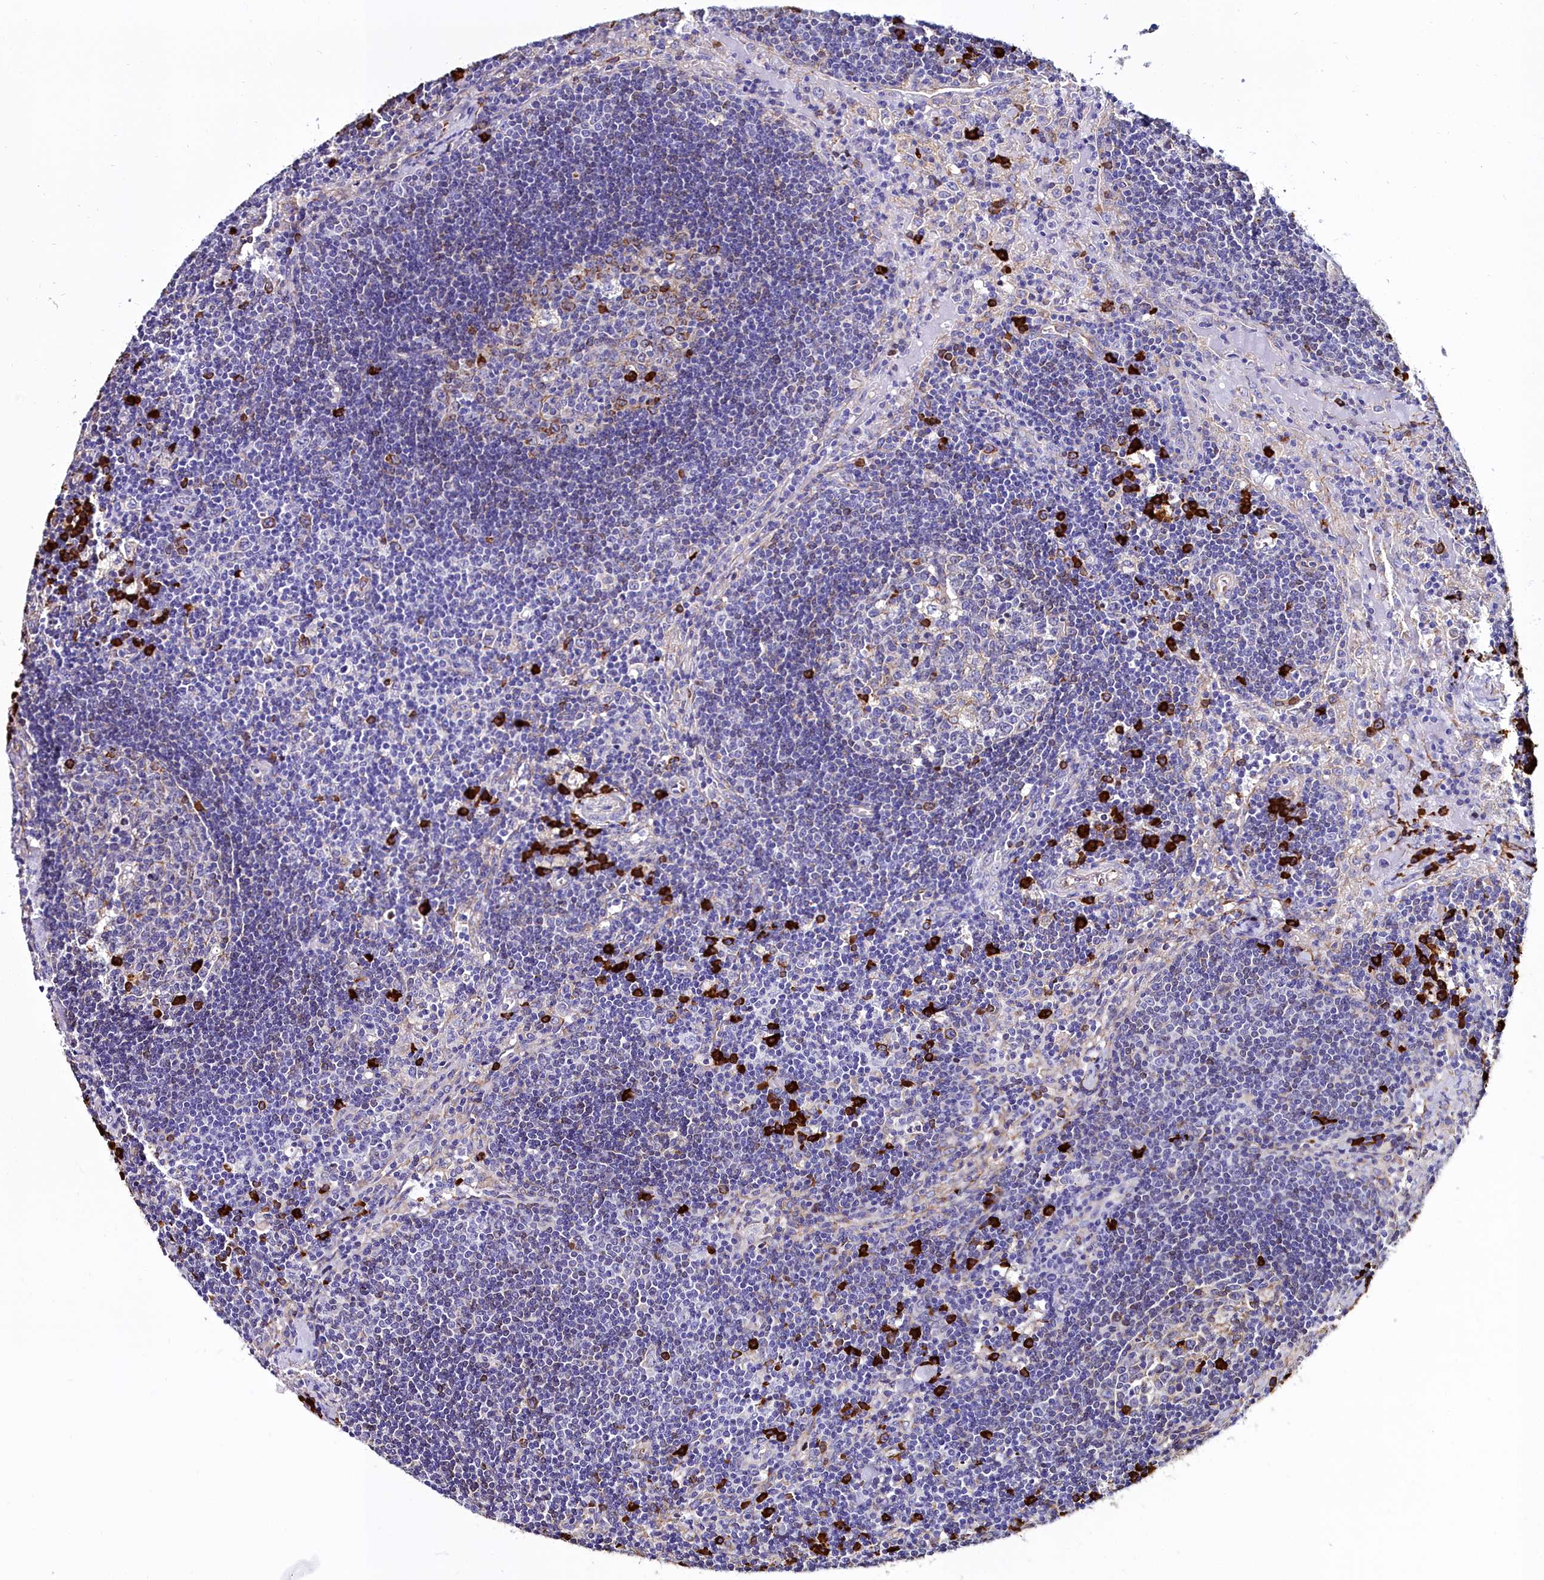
{"staining": {"intensity": "strong", "quantity": "<25%", "location": "cytoplasmic/membranous"}, "tissue": "lymph node", "cell_type": "Germinal center cells", "image_type": "normal", "snomed": [{"axis": "morphology", "description": "Normal tissue, NOS"}, {"axis": "topography", "description": "Lymph node"}], "caption": "Strong cytoplasmic/membranous protein staining is present in about <25% of germinal center cells in lymph node.", "gene": "TXNDC5", "patient": {"sex": "male", "age": 58}}